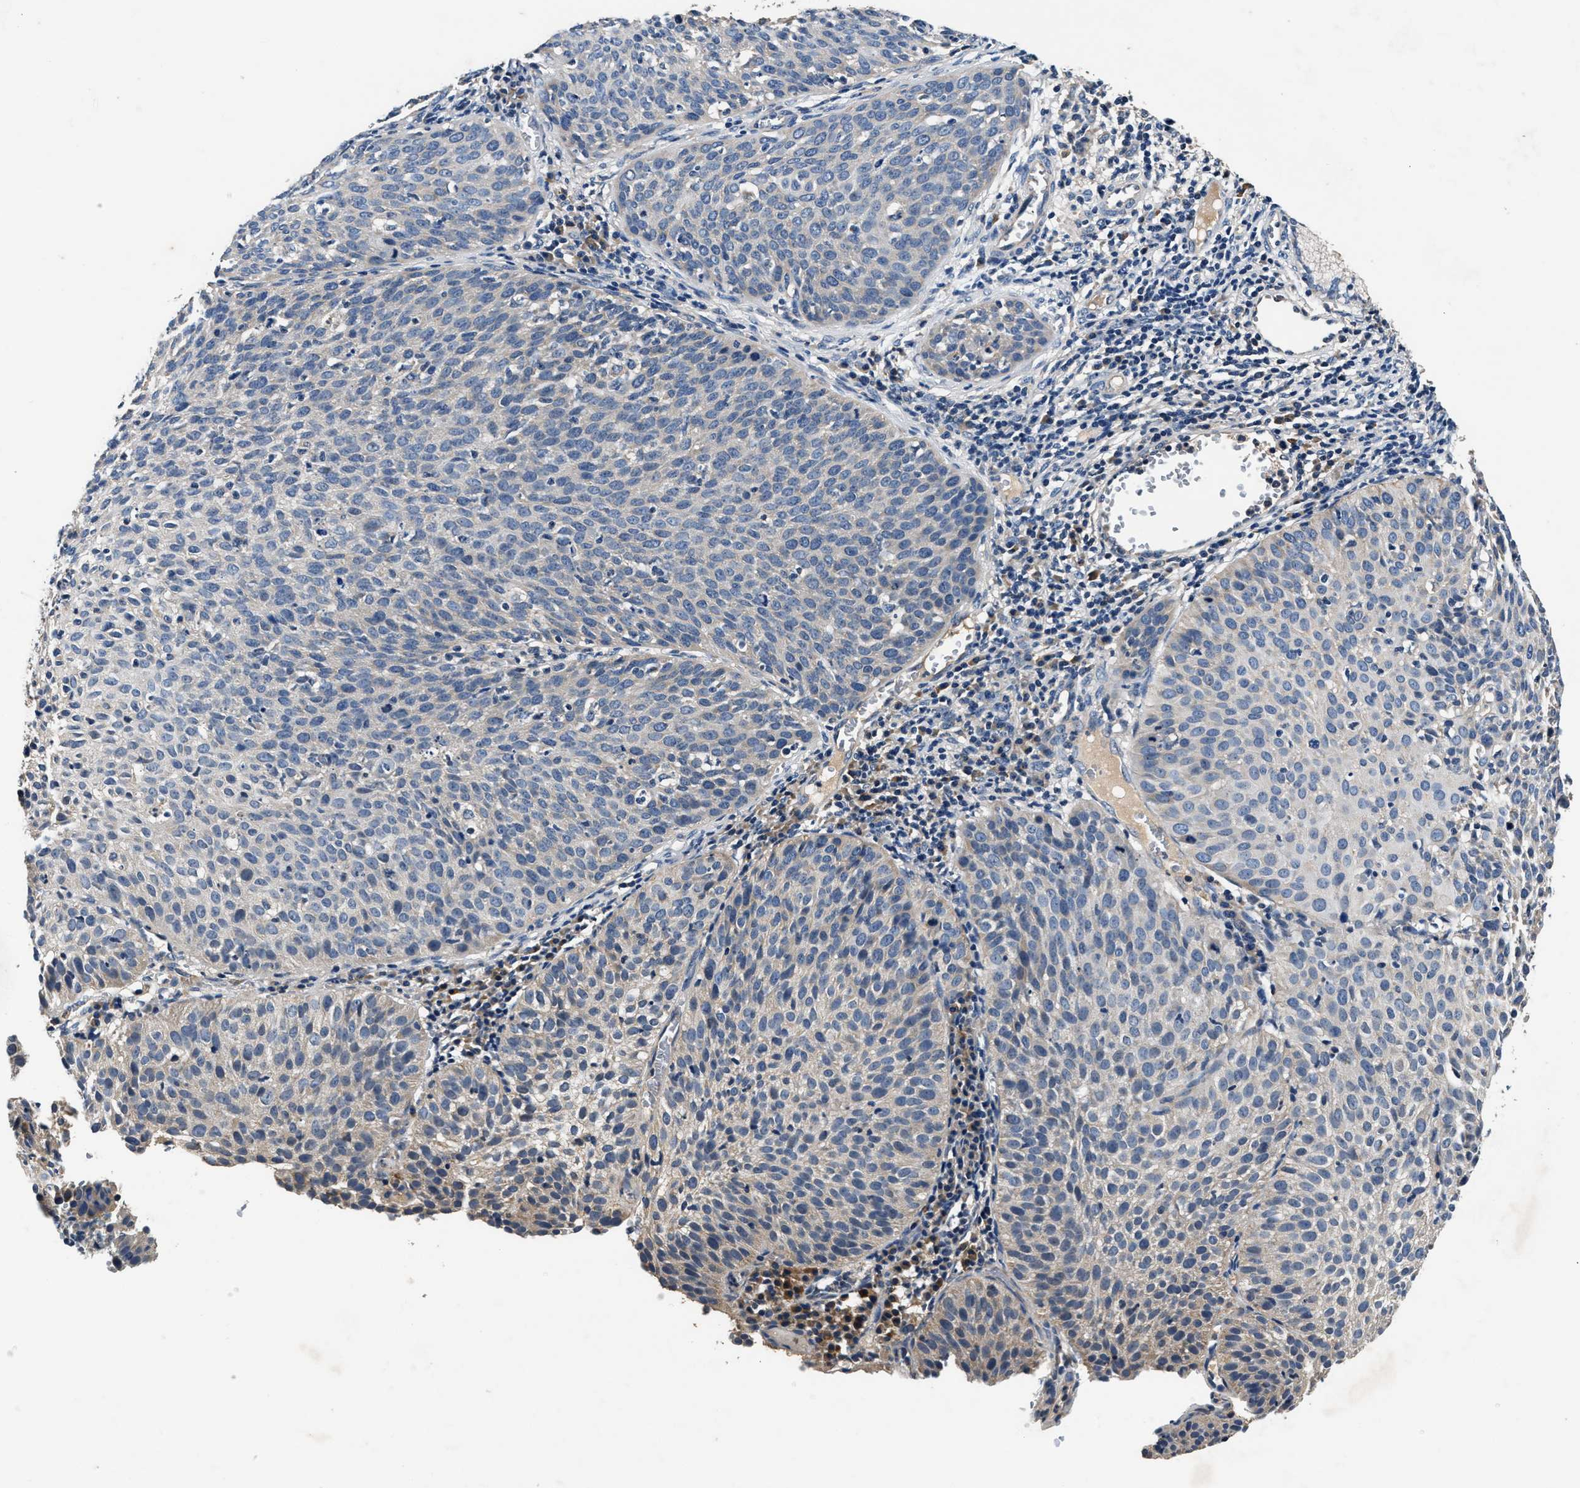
{"staining": {"intensity": "negative", "quantity": "none", "location": "none"}, "tissue": "cervical cancer", "cell_type": "Tumor cells", "image_type": "cancer", "snomed": [{"axis": "morphology", "description": "Squamous cell carcinoma, NOS"}, {"axis": "topography", "description": "Cervix"}], "caption": "Cervical cancer (squamous cell carcinoma) was stained to show a protein in brown. There is no significant expression in tumor cells.", "gene": "IMMT", "patient": {"sex": "female", "age": 38}}